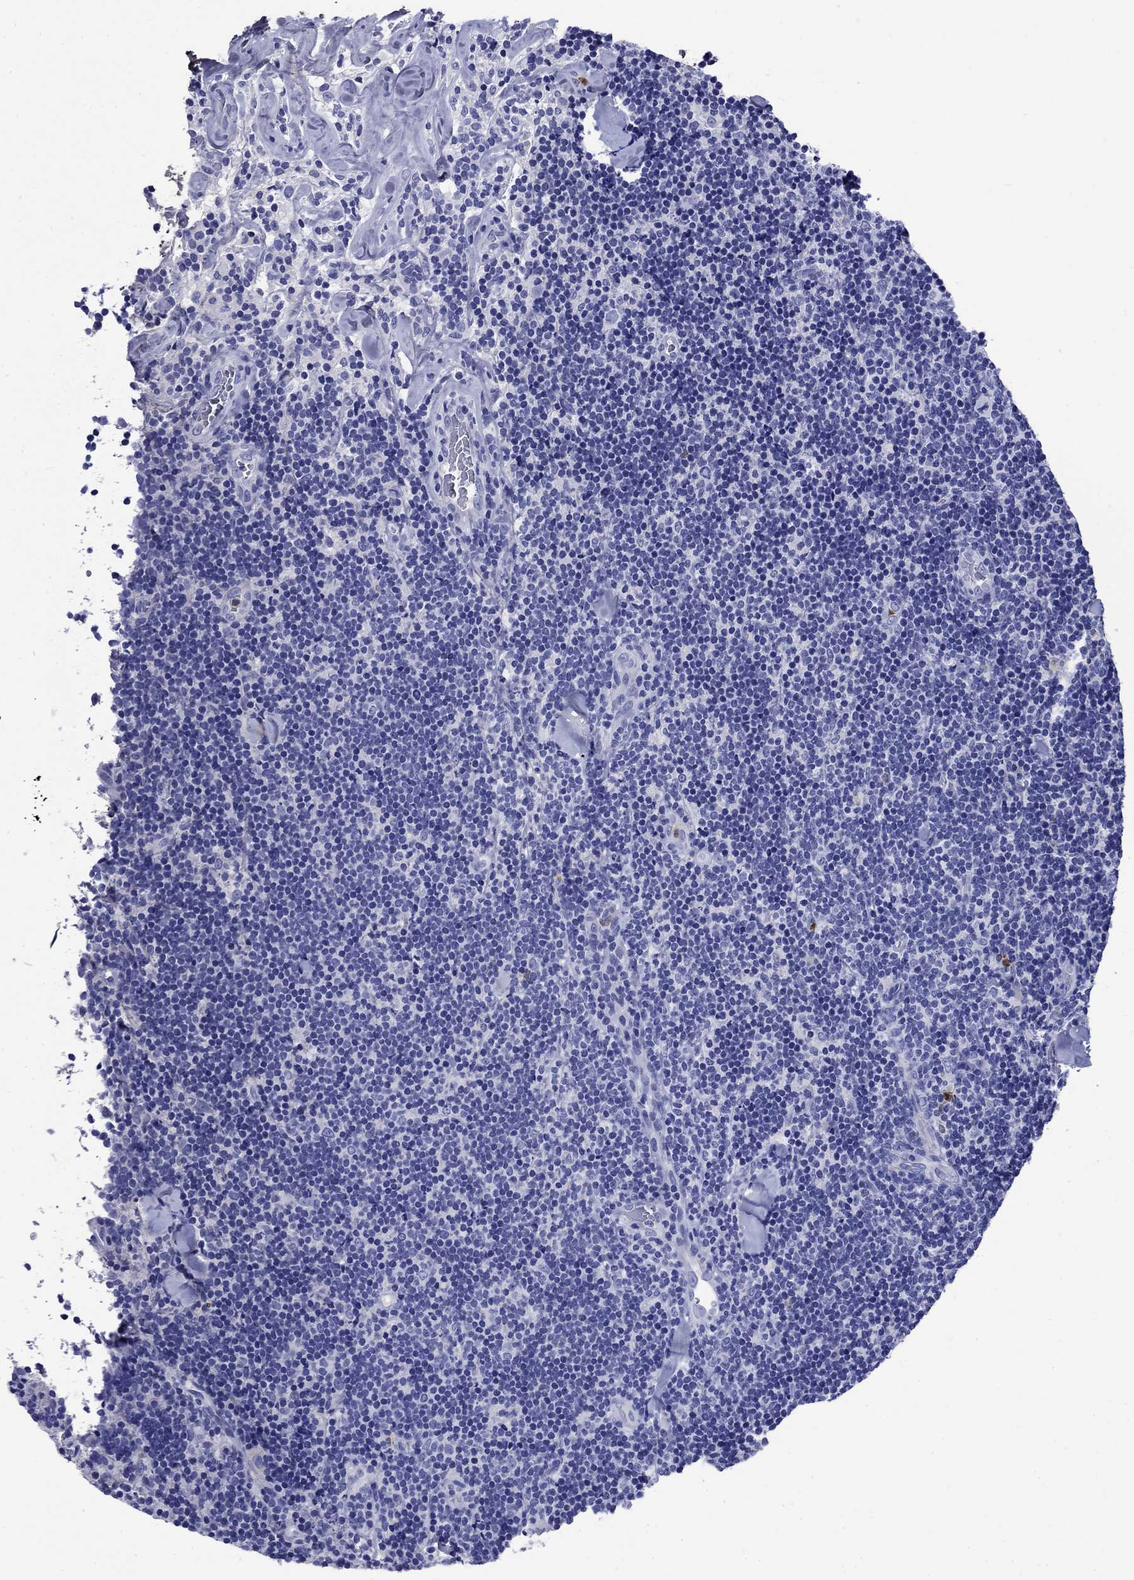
{"staining": {"intensity": "negative", "quantity": "none", "location": "none"}, "tissue": "lymphoma", "cell_type": "Tumor cells", "image_type": "cancer", "snomed": [{"axis": "morphology", "description": "Malignant lymphoma, non-Hodgkin's type, Low grade"}, {"axis": "topography", "description": "Lymph node"}], "caption": "A high-resolution histopathology image shows immunohistochemistry staining of lymphoma, which displays no significant positivity in tumor cells.", "gene": "TFR2", "patient": {"sex": "female", "age": 56}}